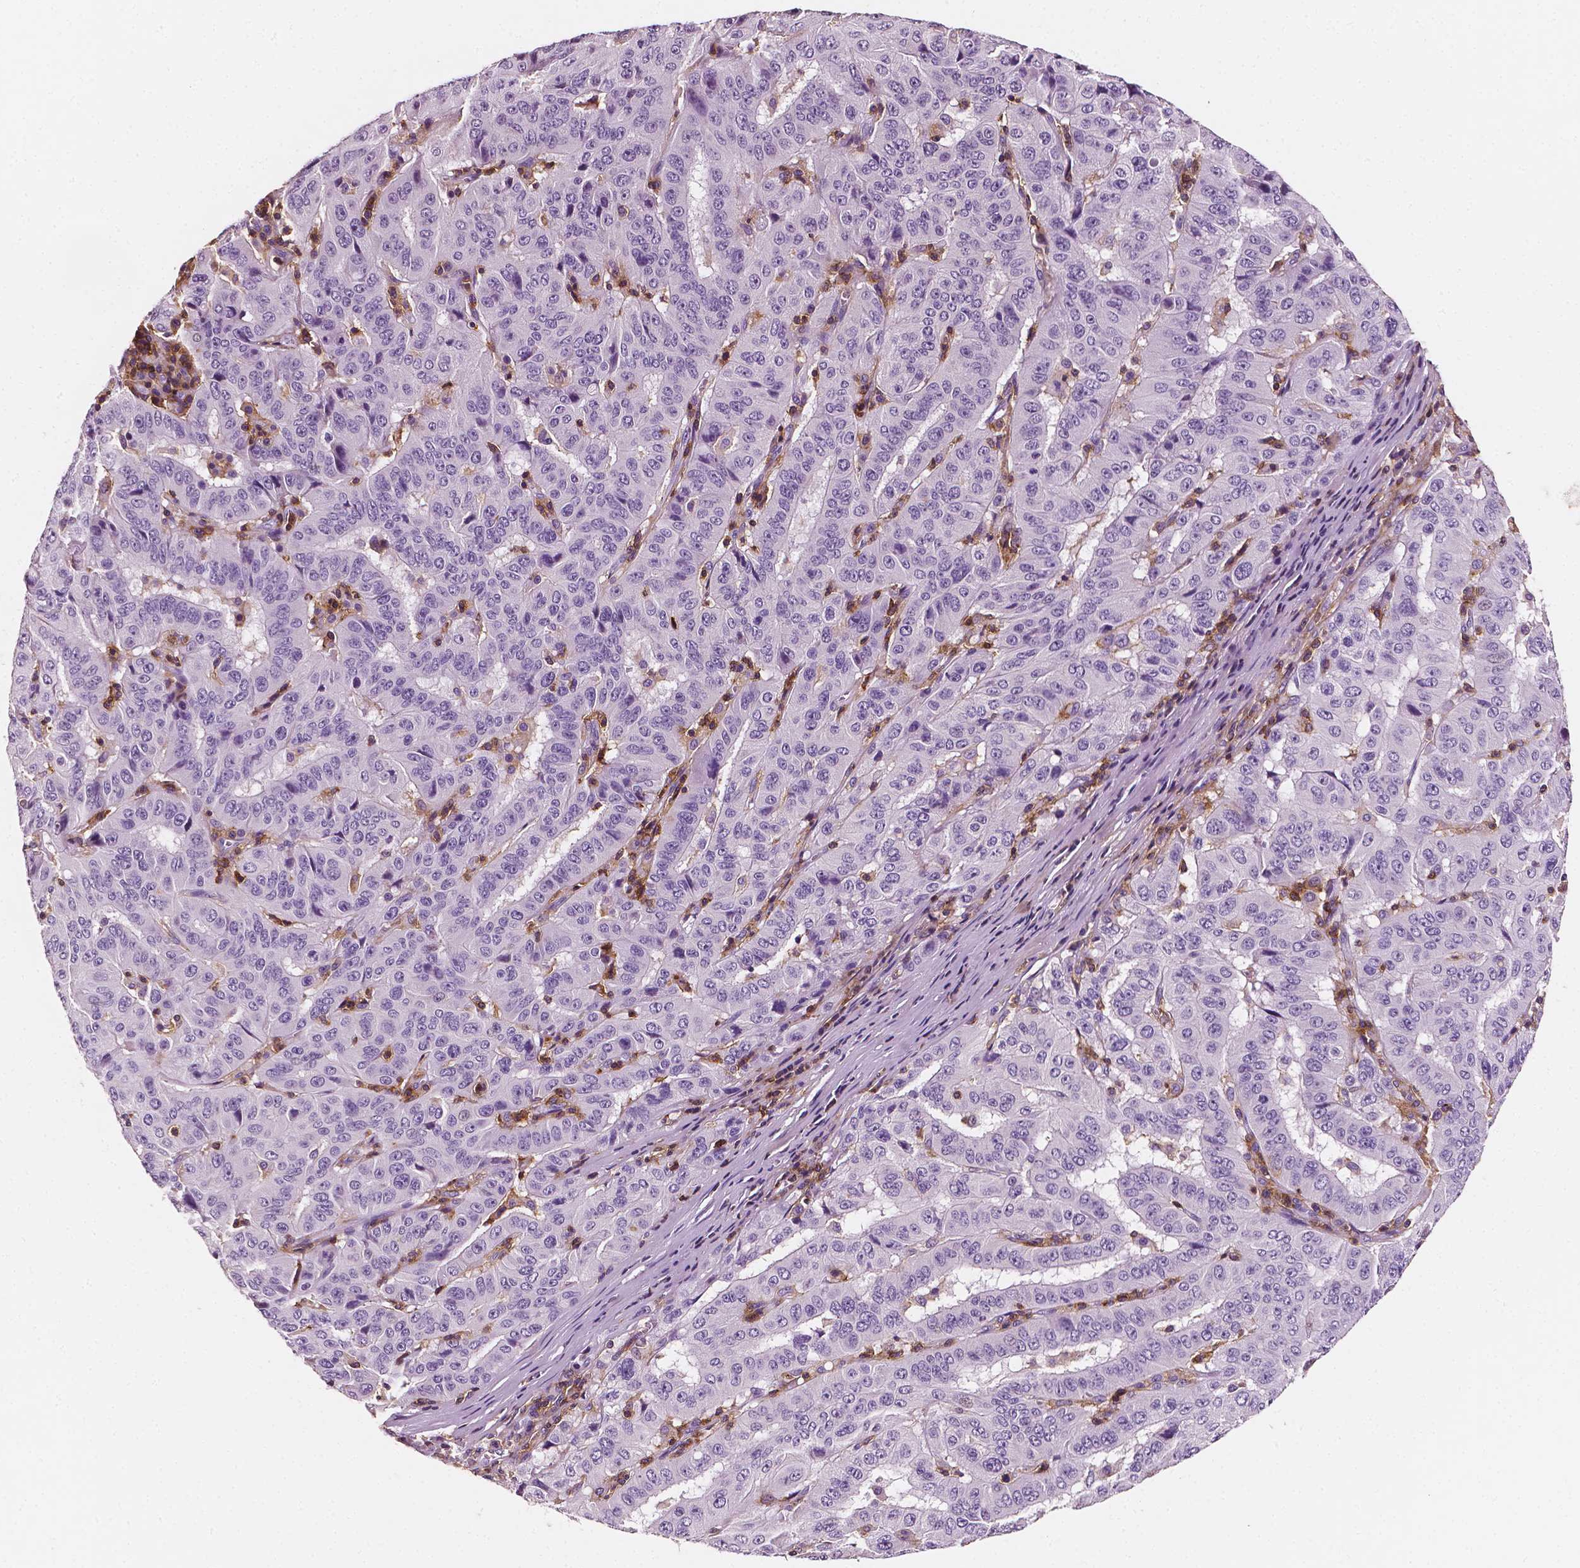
{"staining": {"intensity": "negative", "quantity": "none", "location": "none"}, "tissue": "pancreatic cancer", "cell_type": "Tumor cells", "image_type": "cancer", "snomed": [{"axis": "morphology", "description": "Adenocarcinoma, NOS"}, {"axis": "topography", "description": "Pancreas"}], "caption": "Pancreatic cancer stained for a protein using immunohistochemistry (IHC) demonstrates no staining tumor cells.", "gene": "PTPRC", "patient": {"sex": "male", "age": 63}}